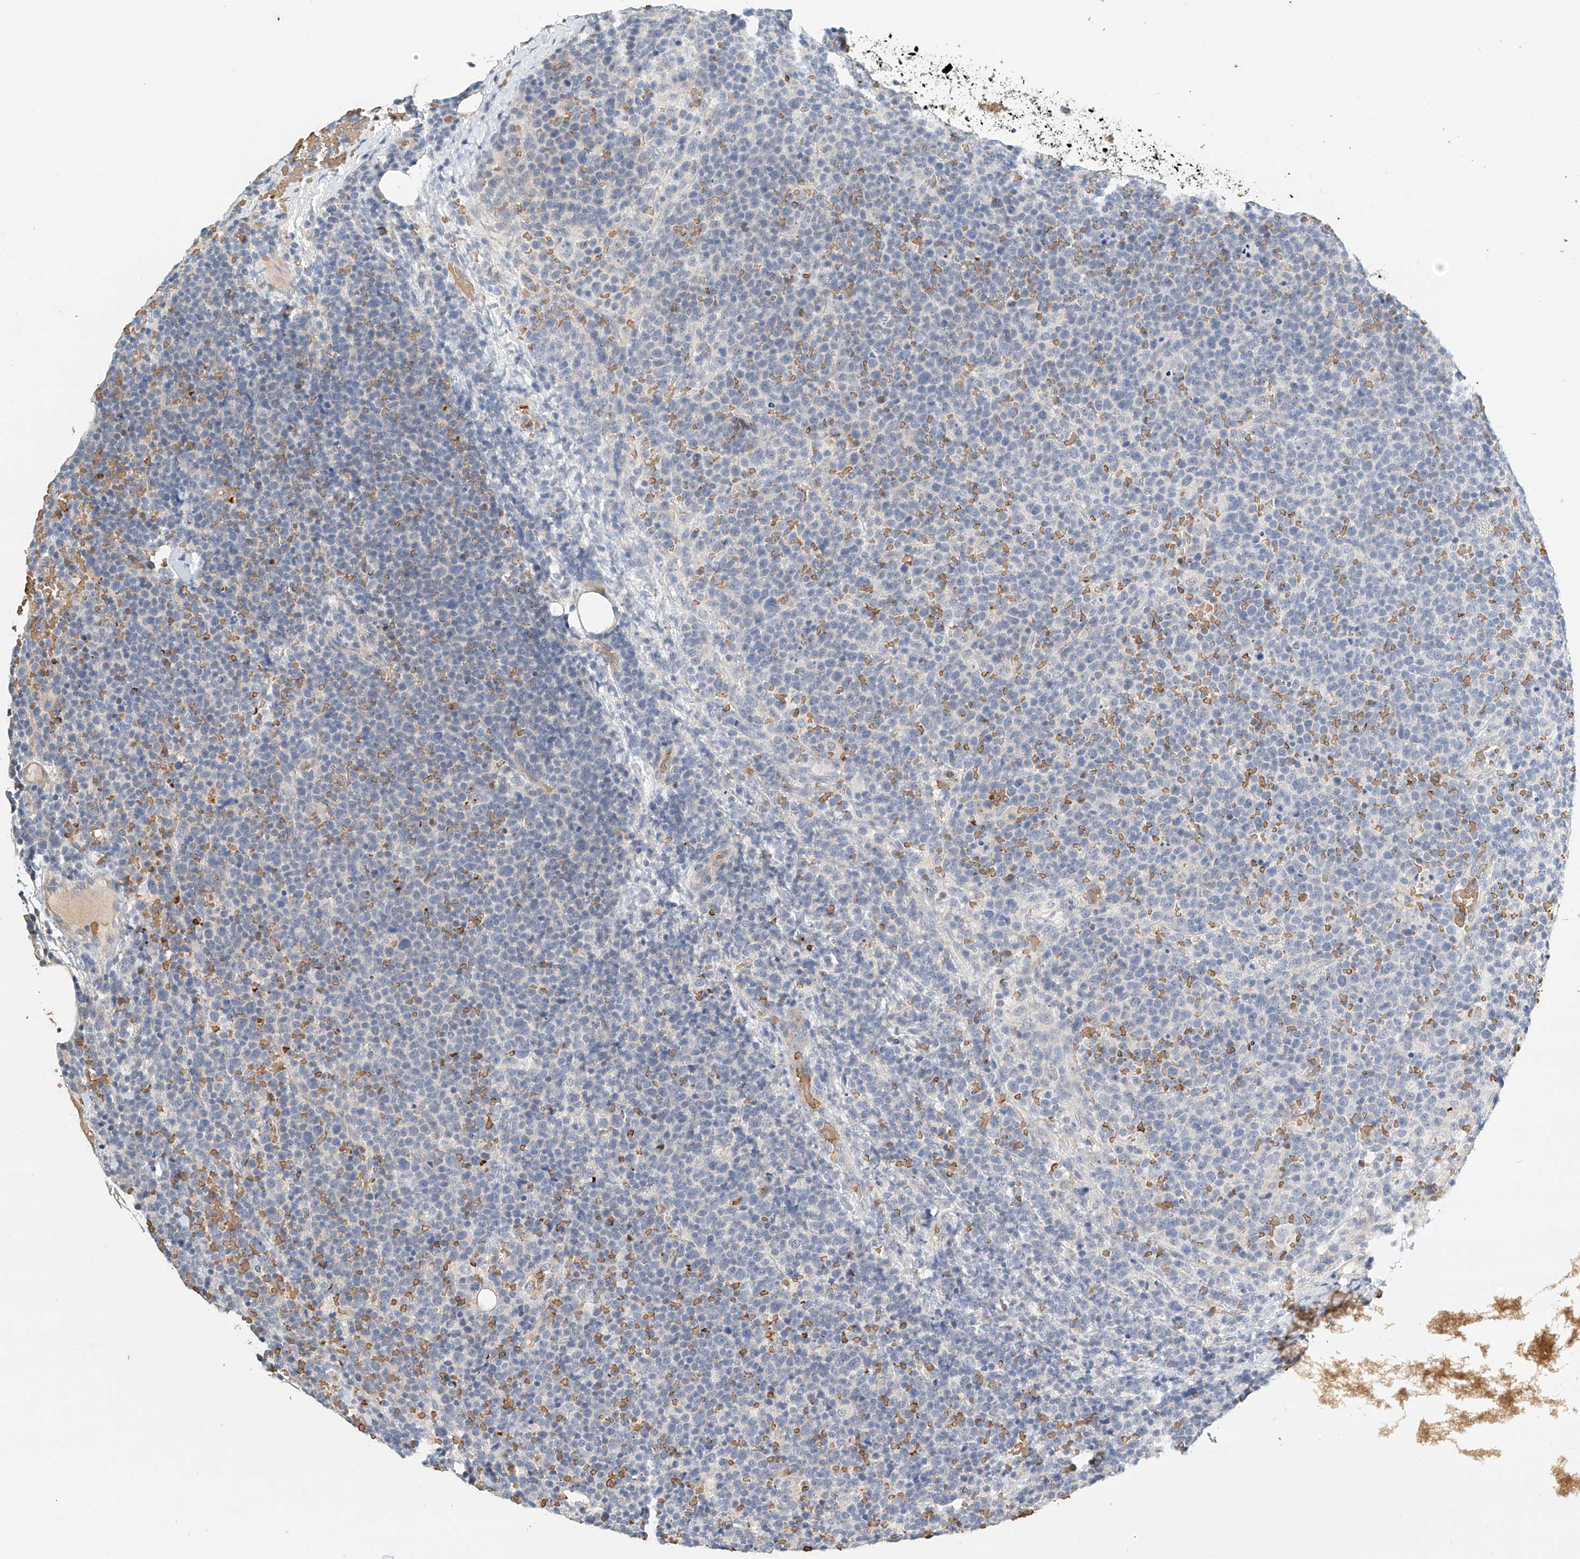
{"staining": {"intensity": "negative", "quantity": "none", "location": "none"}, "tissue": "lymphoma", "cell_type": "Tumor cells", "image_type": "cancer", "snomed": [{"axis": "morphology", "description": "Malignant lymphoma, non-Hodgkin's type, High grade"}, {"axis": "topography", "description": "Lymph node"}], "caption": "Immunohistochemistry (IHC) of malignant lymphoma, non-Hodgkin's type (high-grade) demonstrates no staining in tumor cells.", "gene": "RCAN3", "patient": {"sex": "male", "age": 61}}